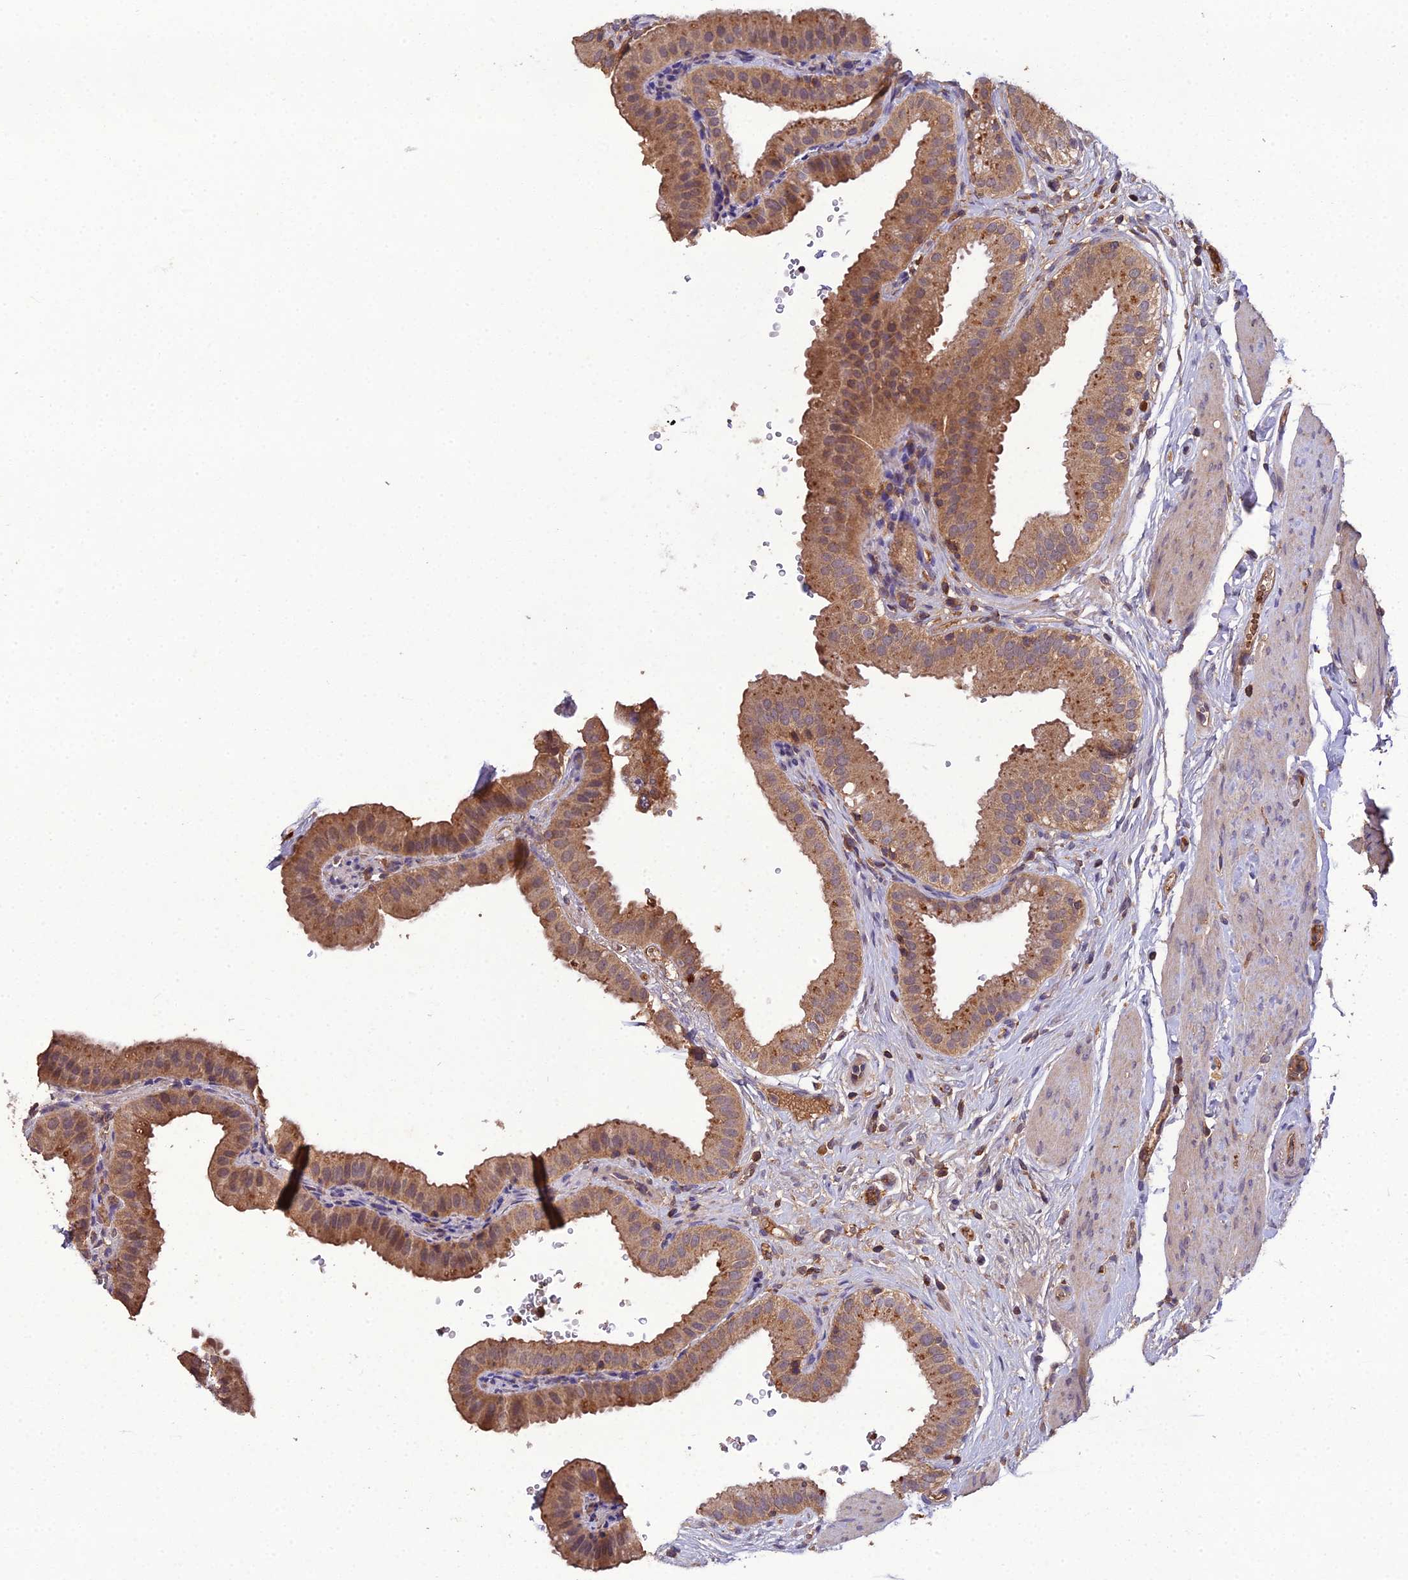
{"staining": {"intensity": "moderate", "quantity": ">75%", "location": "cytoplasmic/membranous"}, "tissue": "gallbladder", "cell_type": "Glandular cells", "image_type": "normal", "snomed": [{"axis": "morphology", "description": "Normal tissue, NOS"}, {"axis": "topography", "description": "Gallbladder"}], "caption": "Protein expression analysis of normal human gallbladder reveals moderate cytoplasmic/membranous staining in about >75% of glandular cells.", "gene": "TMEM258", "patient": {"sex": "female", "age": 61}}